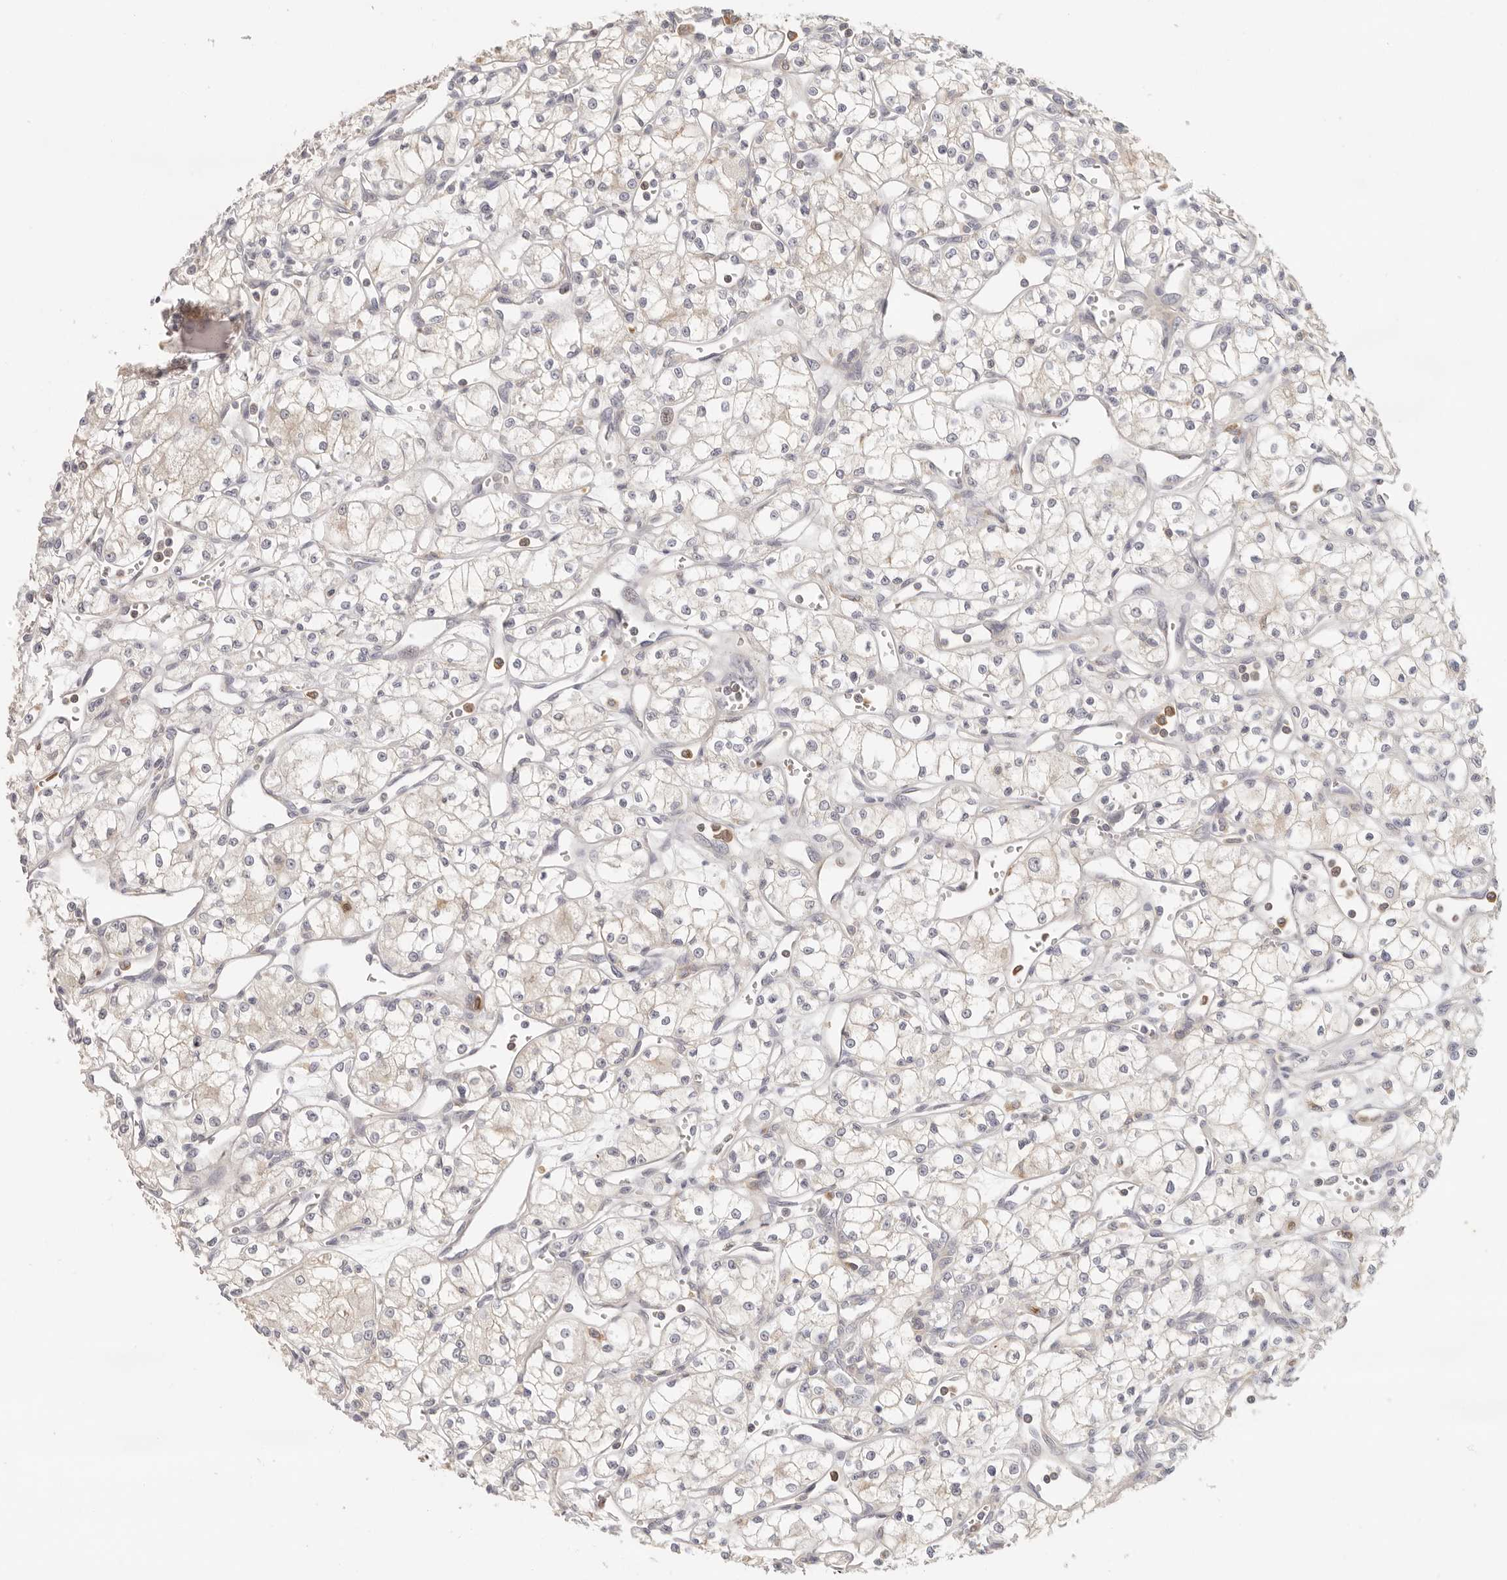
{"staining": {"intensity": "weak", "quantity": "<25%", "location": "cytoplasmic/membranous"}, "tissue": "renal cancer", "cell_type": "Tumor cells", "image_type": "cancer", "snomed": [{"axis": "morphology", "description": "Adenocarcinoma, NOS"}, {"axis": "topography", "description": "Kidney"}], "caption": "Immunohistochemical staining of renal cancer reveals no significant staining in tumor cells.", "gene": "ANXA9", "patient": {"sex": "male", "age": 59}}